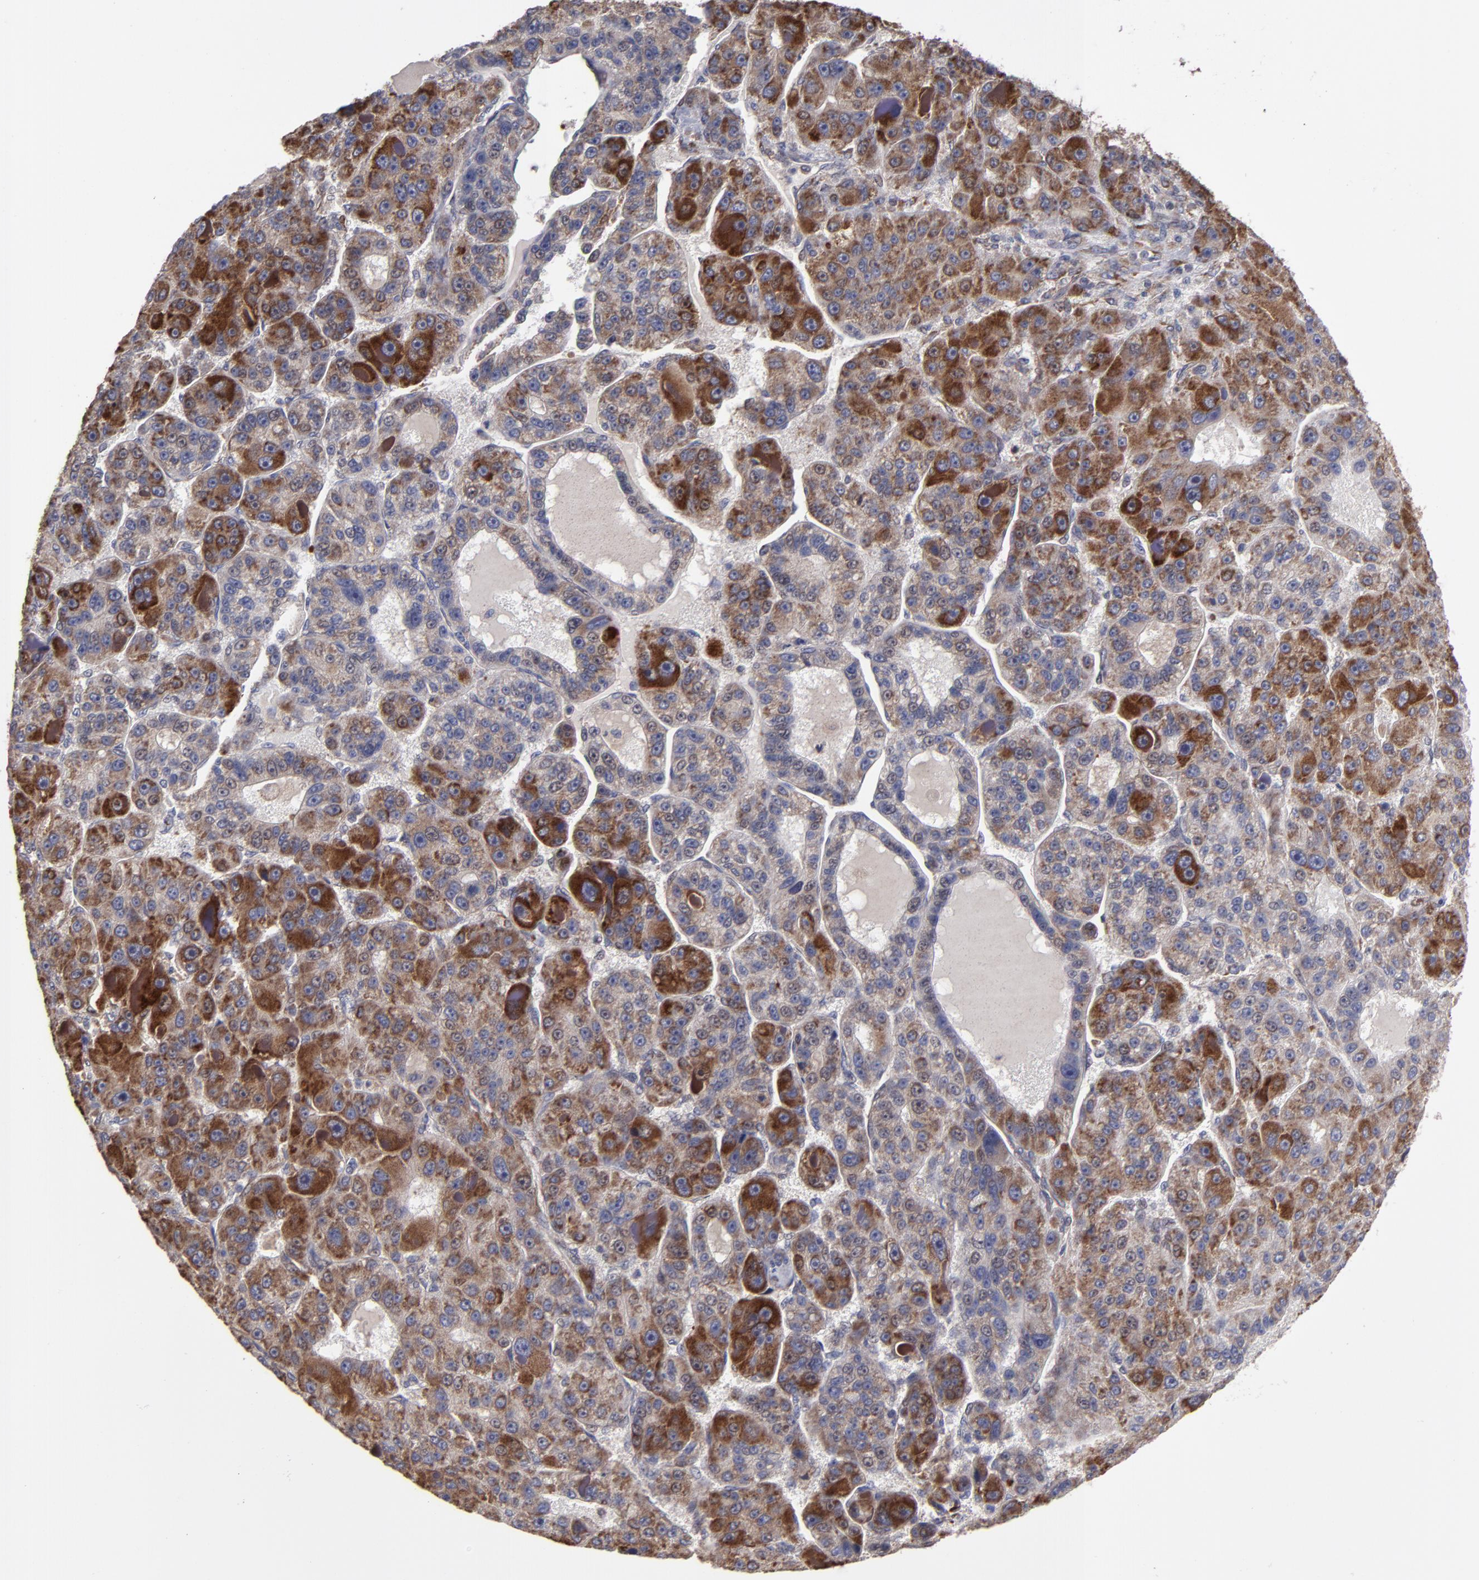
{"staining": {"intensity": "moderate", "quantity": ">75%", "location": "cytoplasmic/membranous"}, "tissue": "liver cancer", "cell_type": "Tumor cells", "image_type": "cancer", "snomed": [{"axis": "morphology", "description": "Carcinoma, Hepatocellular, NOS"}, {"axis": "topography", "description": "Liver"}], "caption": "This is a histology image of immunohistochemistry staining of hepatocellular carcinoma (liver), which shows moderate staining in the cytoplasmic/membranous of tumor cells.", "gene": "SND1", "patient": {"sex": "male", "age": 76}}